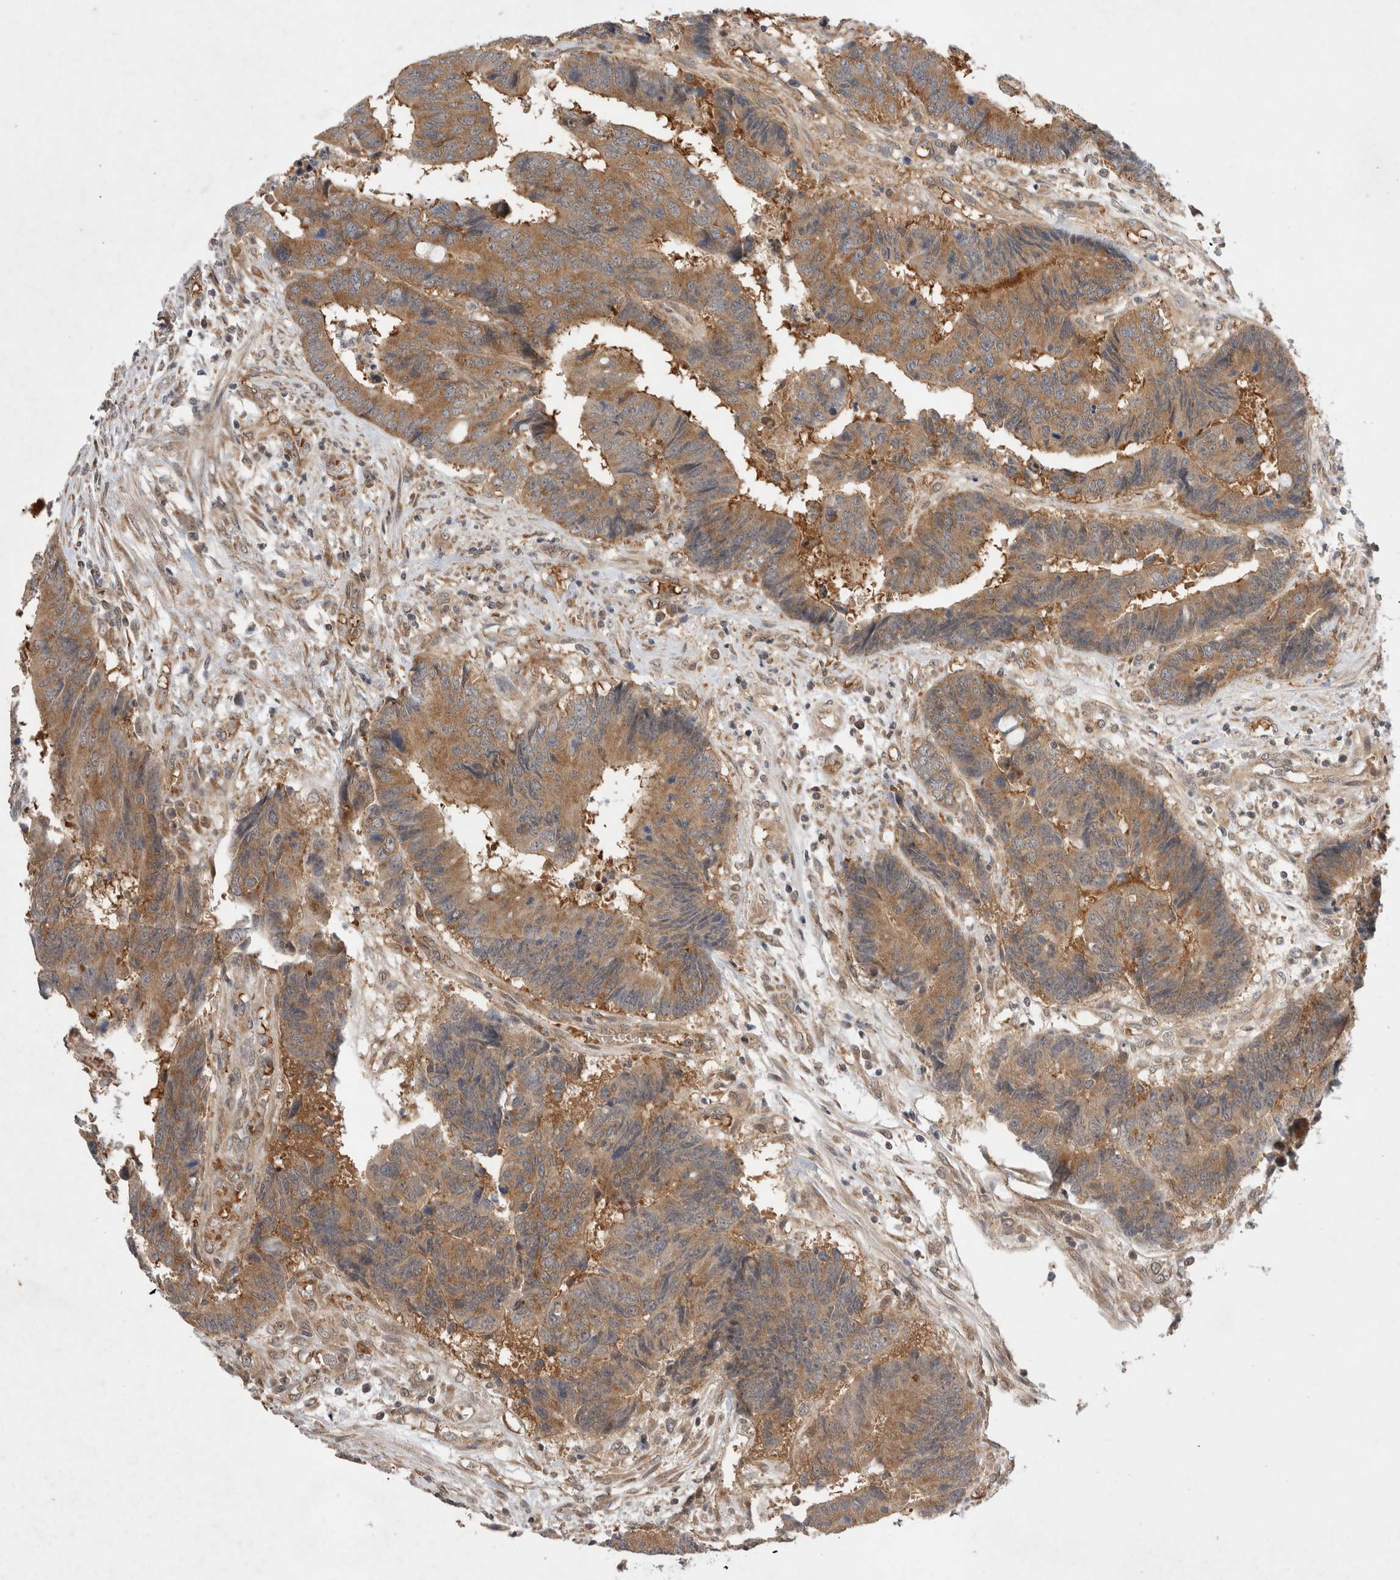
{"staining": {"intensity": "moderate", "quantity": ">75%", "location": "cytoplasmic/membranous"}, "tissue": "colorectal cancer", "cell_type": "Tumor cells", "image_type": "cancer", "snomed": [{"axis": "morphology", "description": "Adenocarcinoma, NOS"}, {"axis": "topography", "description": "Rectum"}], "caption": "Immunohistochemistry histopathology image of human adenocarcinoma (colorectal) stained for a protein (brown), which displays medium levels of moderate cytoplasmic/membranous expression in approximately >75% of tumor cells.", "gene": "EIF3E", "patient": {"sex": "male", "age": 84}}